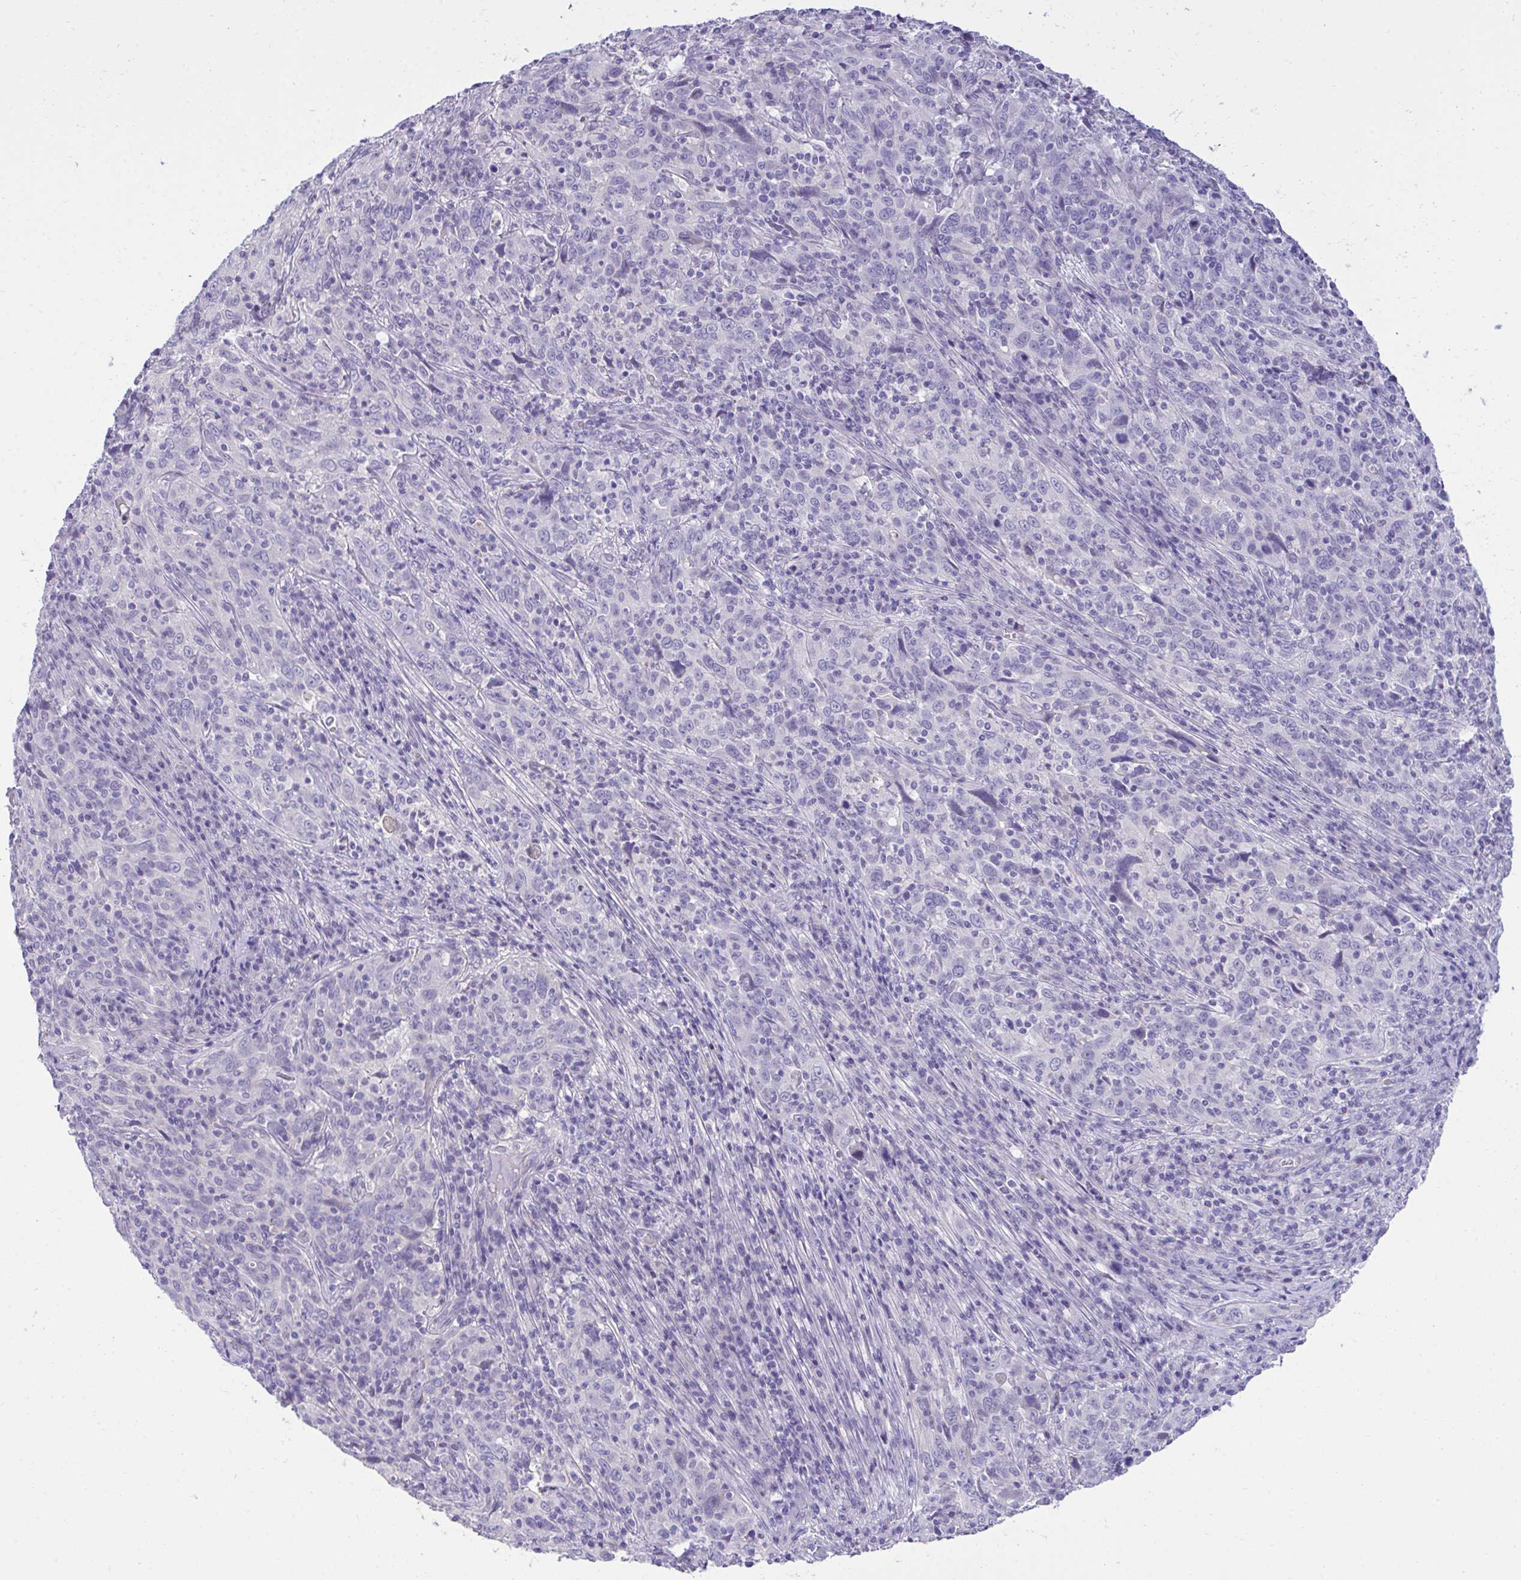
{"staining": {"intensity": "negative", "quantity": "none", "location": "none"}, "tissue": "cervical cancer", "cell_type": "Tumor cells", "image_type": "cancer", "snomed": [{"axis": "morphology", "description": "Squamous cell carcinoma, NOS"}, {"axis": "topography", "description": "Cervix"}], "caption": "Immunohistochemical staining of cervical cancer (squamous cell carcinoma) displays no significant expression in tumor cells. (Brightfield microscopy of DAB IHC at high magnification).", "gene": "TMCO5A", "patient": {"sex": "female", "age": 46}}